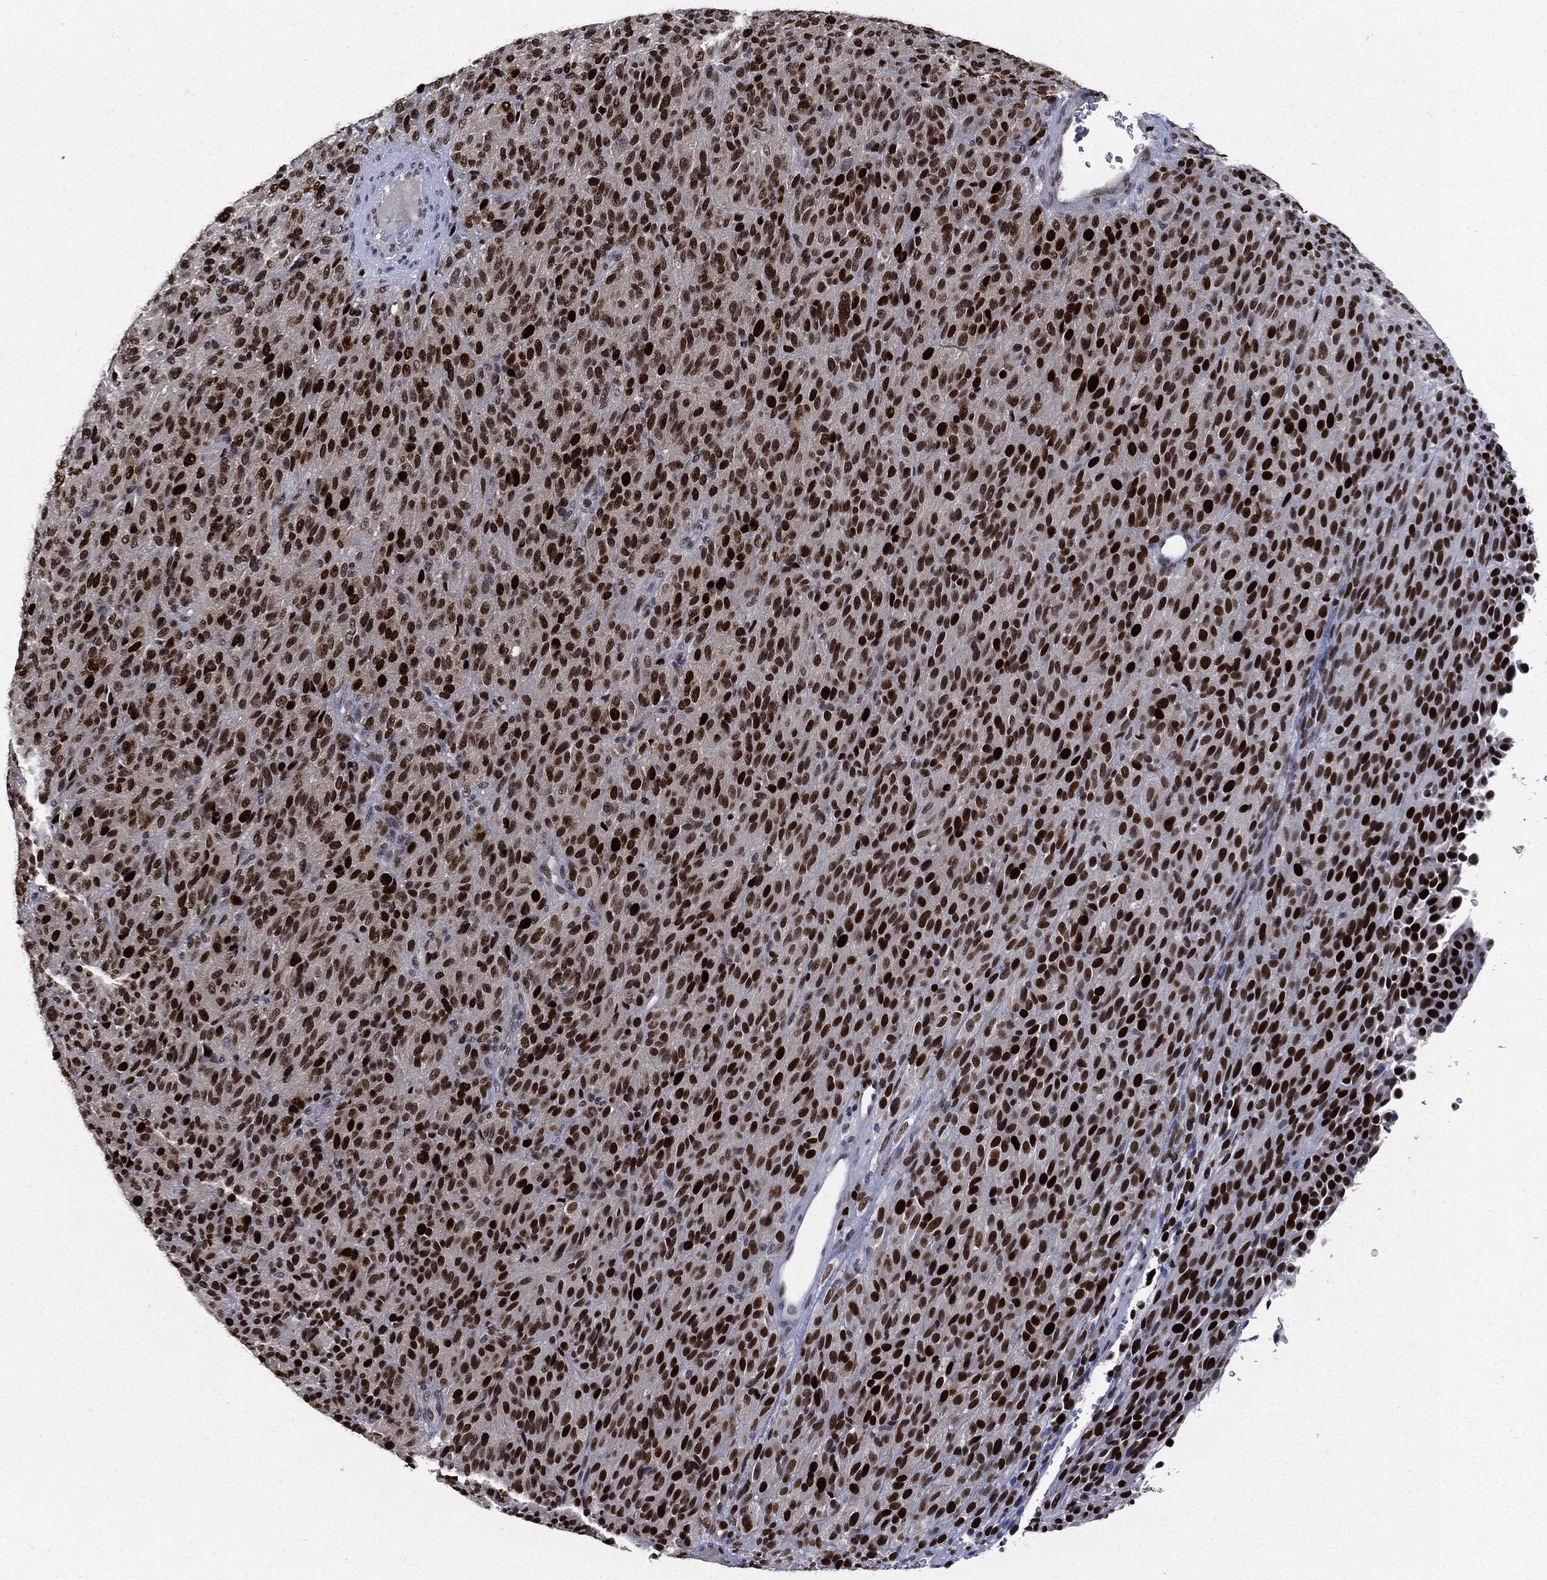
{"staining": {"intensity": "strong", "quantity": ">75%", "location": "nuclear"}, "tissue": "melanoma", "cell_type": "Tumor cells", "image_type": "cancer", "snomed": [{"axis": "morphology", "description": "Malignant melanoma, Metastatic site"}, {"axis": "topography", "description": "Brain"}], "caption": "An IHC histopathology image of neoplastic tissue is shown. Protein staining in brown highlights strong nuclear positivity in melanoma within tumor cells.", "gene": "PCNA", "patient": {"sex": "female", "age": 56}}